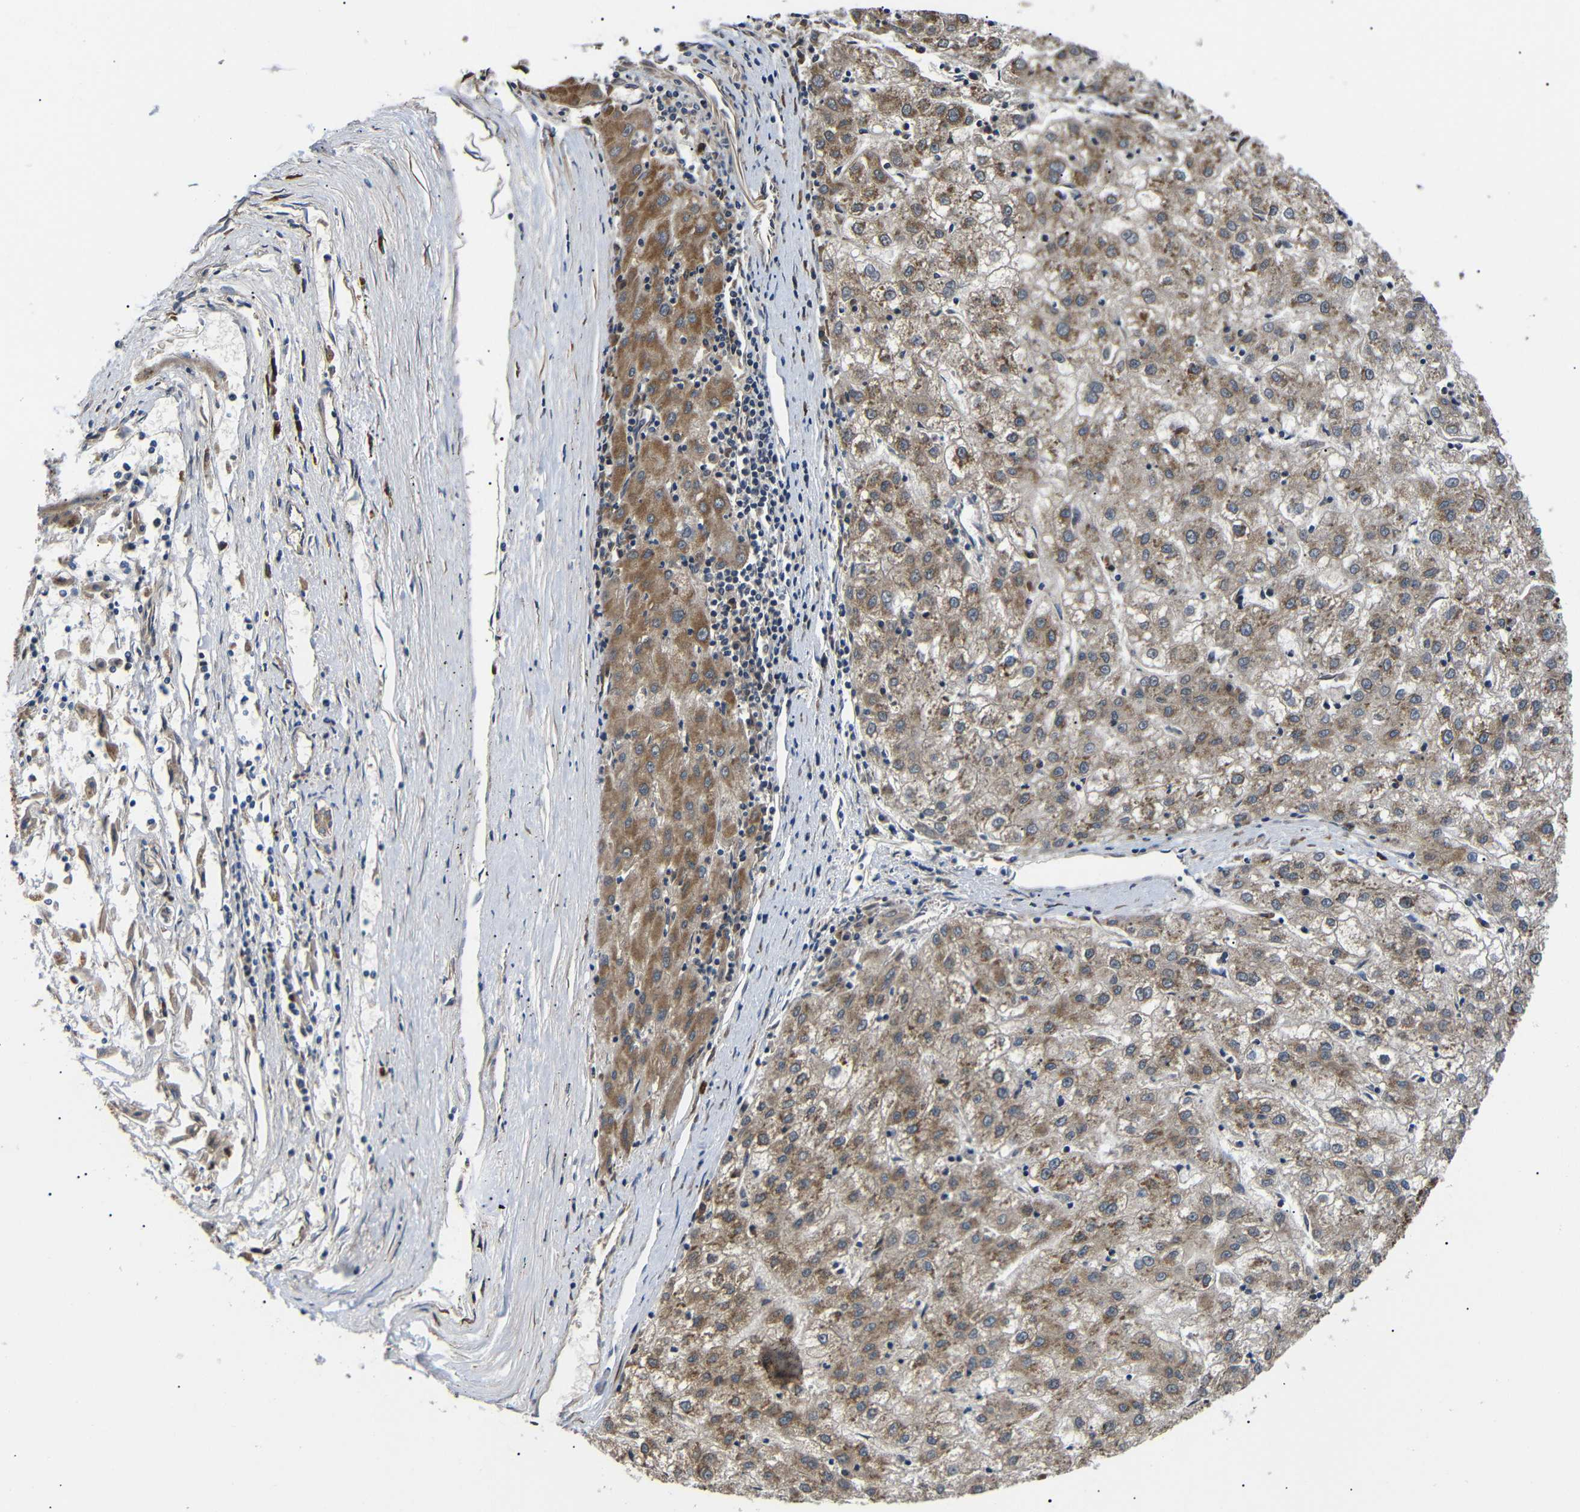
{"staining": {"intensity": "moderate", "quantity": ">75%", "location": "cytoplasmic/membranous"}, "tissue": "liver cancer", "cell_type": "Tumor cells", "image_type": "cancer", "snomed": [{"axis": "morphology", "description": "Carcinoma, Hepatocellular, NOS"}, {"axis": "topography", "description": "Liver"}], "caption": "Immunohistochemical staining of human liver cancer (hepatocellular carcinoma) exhibits medium levels of moderate cytoplasmic/membranous positivity in about >75% of tumor cells. The staining was performed using DAB, with brown indicating positive protein expression. Nuclei are stained blue with hematoxylin.", "gene": "KANK4", "patient": {"sex": "male", "age": 72}}